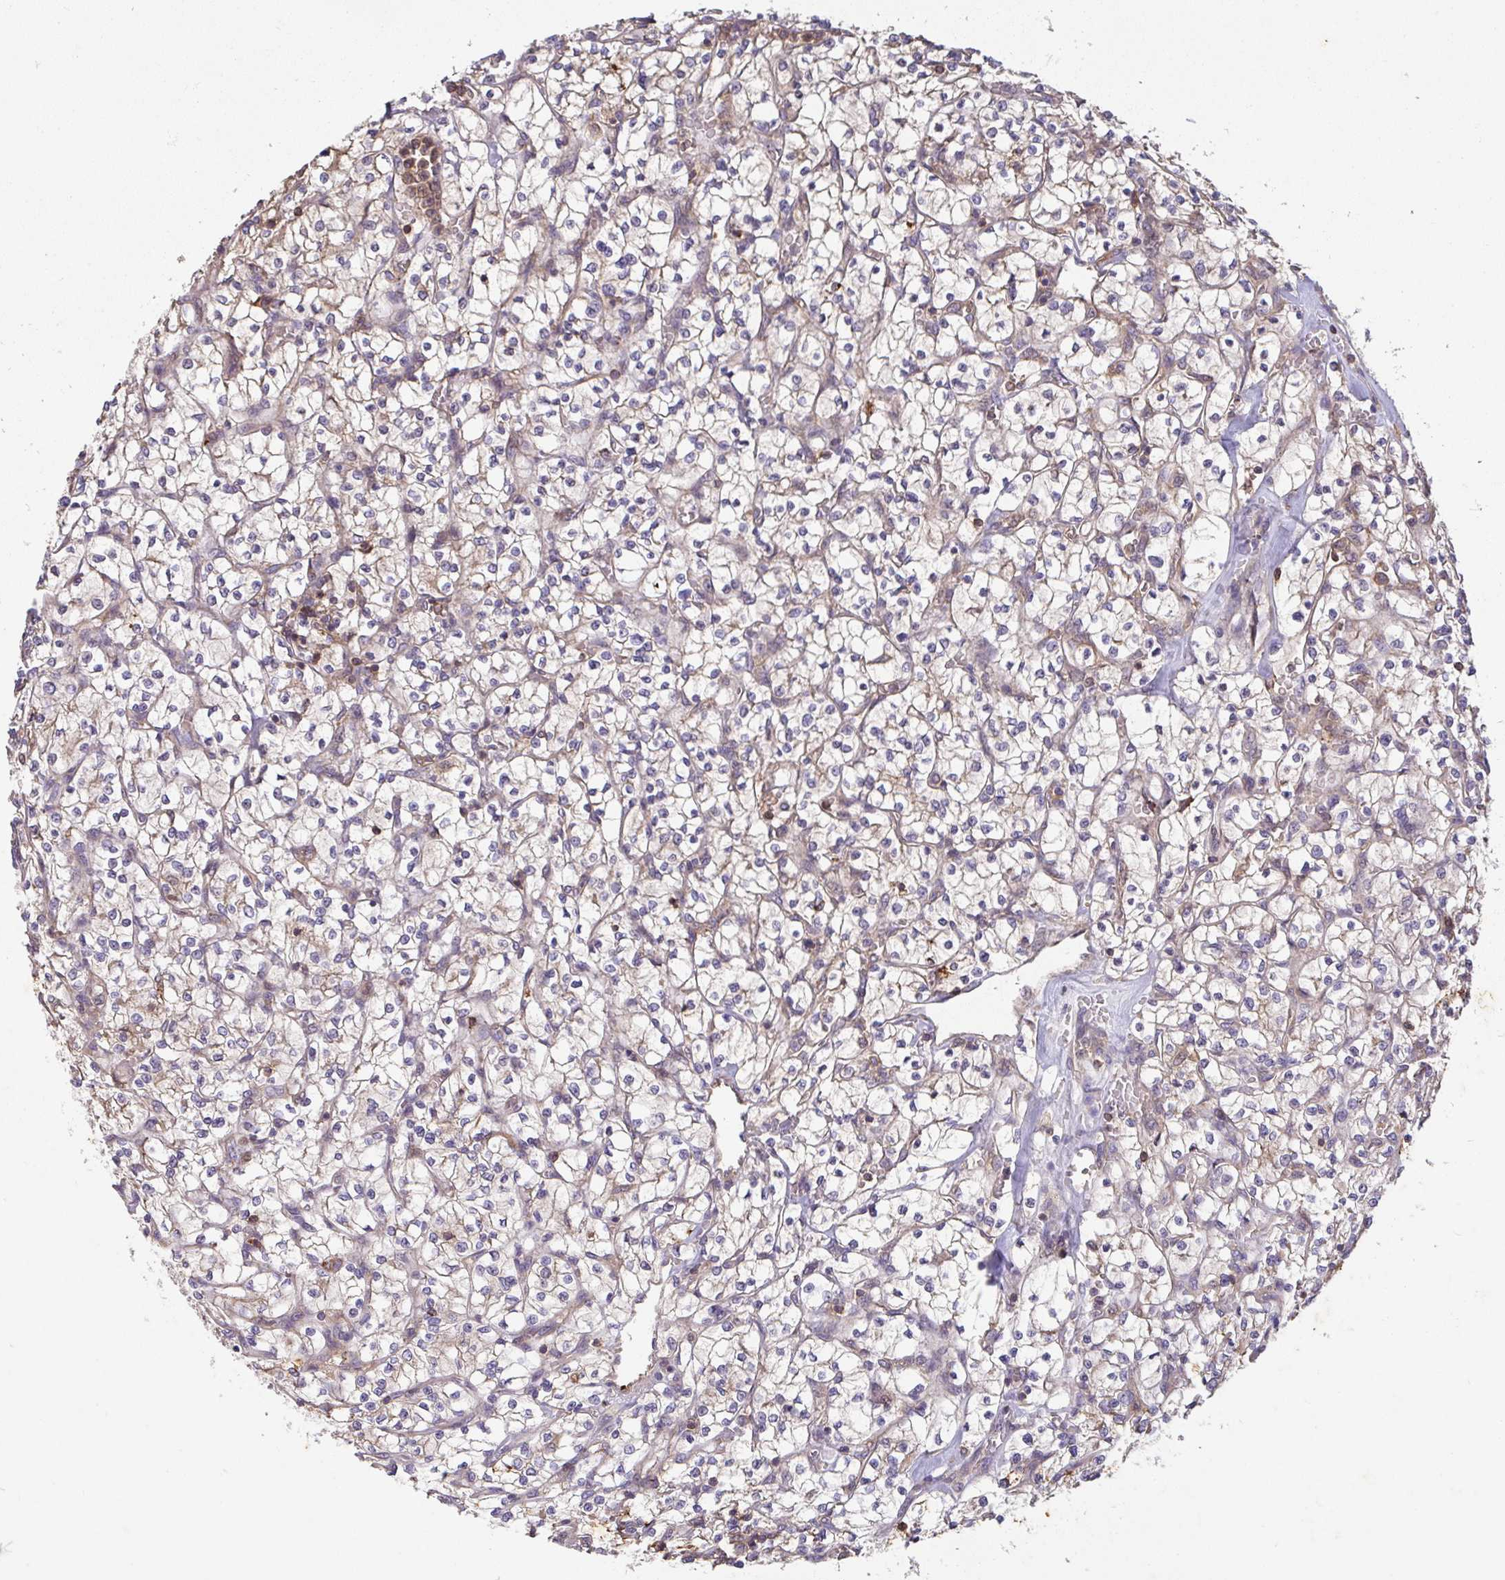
{"staining": {"intensity": "negative", "quantity": "none", "location": "none"}, "tissue": "renal cancer", "cell_type": "Tumor cells", "image_type": "cancer", "snomed": [{"axis": "morphology", "description": "Adenocarcinoma, NOS"}, {"axis": "topography", "description": "Kidney"}], "caption": "The histopathology image exhibits no significant staining in tumor cells of renal adenocarcinoma.", "gene": "TNMD", "patient": {"sex": "female", "age": 64}}